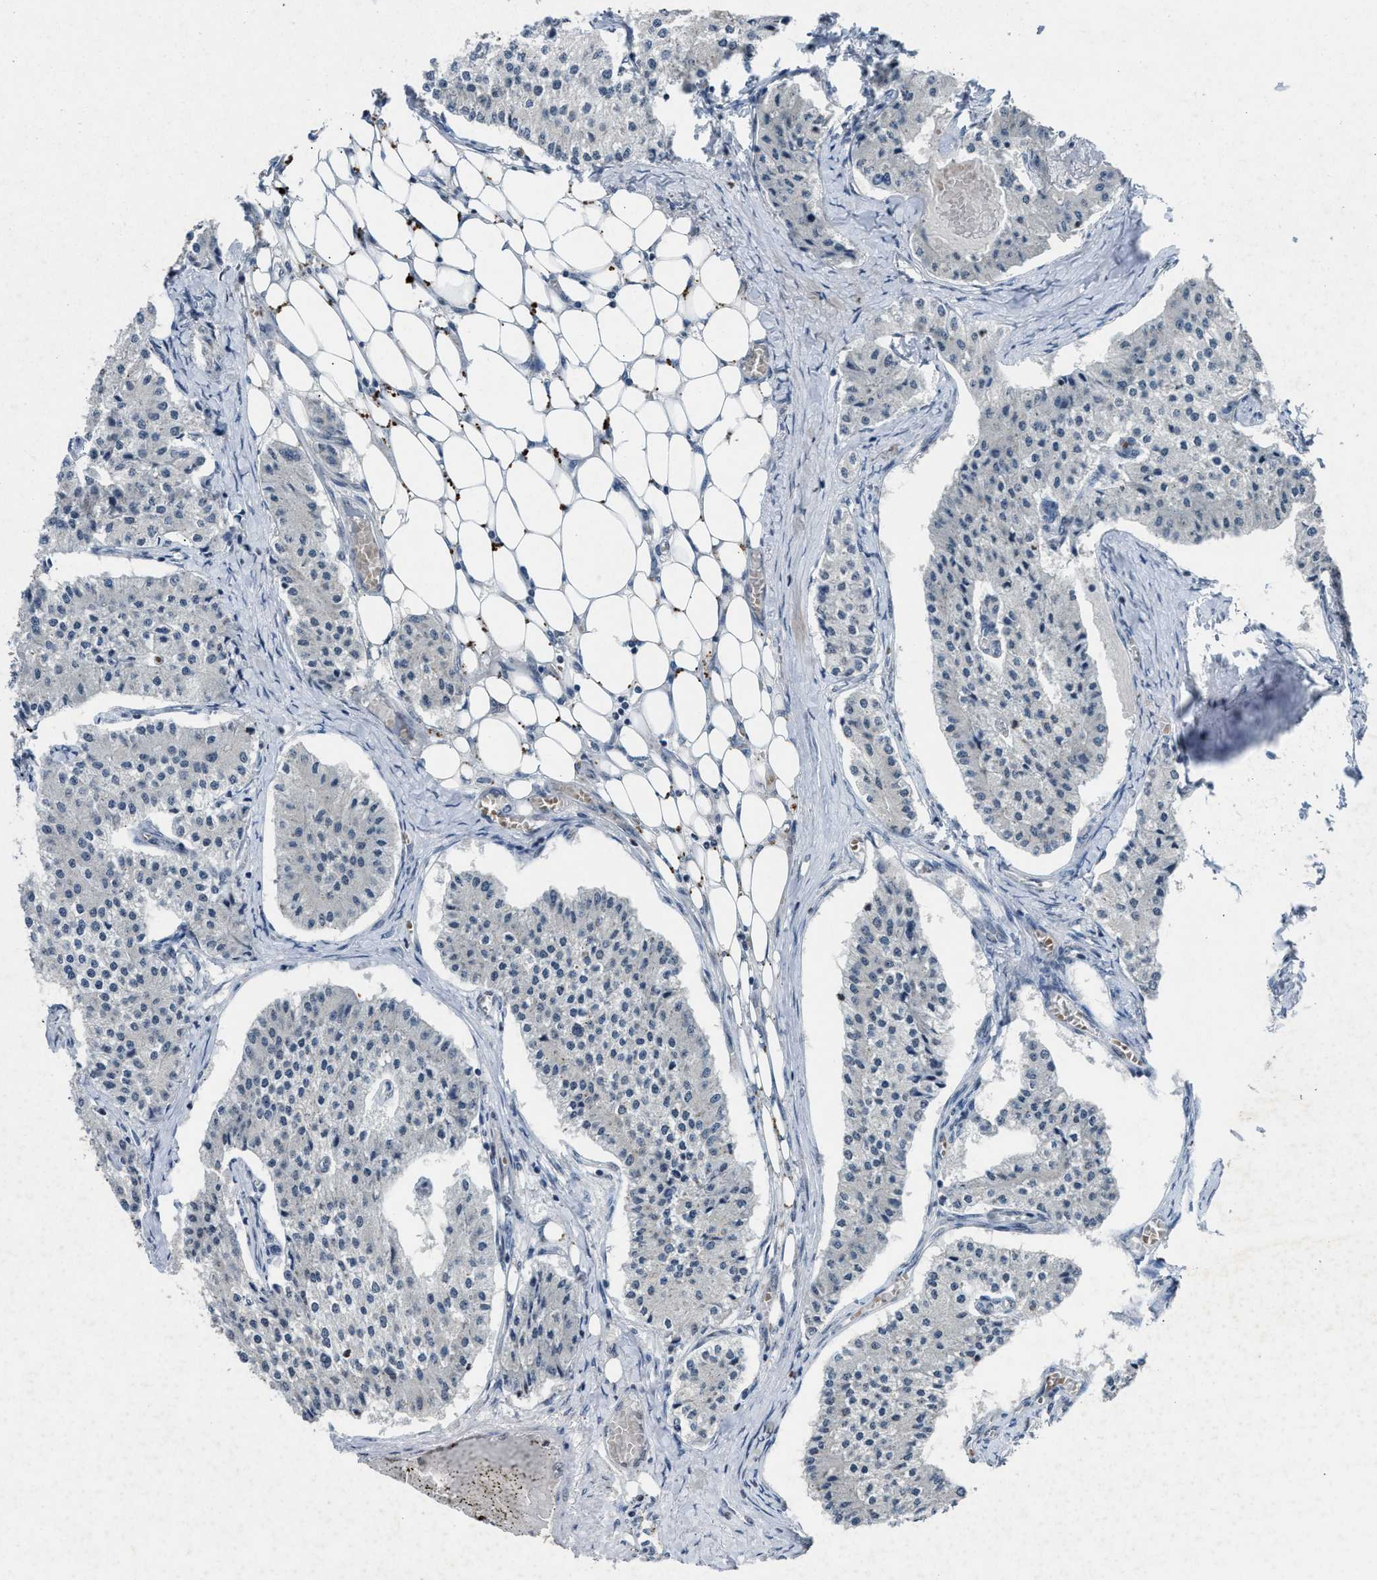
{"staining": {"intensity": "negative", "quantity": "none", "location": "none"}, "tissue": "carcinoid", "cell_type": "Tumor cells", "image_type": "cancer", "snomed": [{"axis": "morphology", "description": "Carcinoid, malignant, NOS"}, {"axis": "topography", "description": "Colon"}], "caption": "There is no significant expression in tumor cells of carcinoid.", "gene": "SLC5A5", "patient": {"sex": "female", "age": 52}}